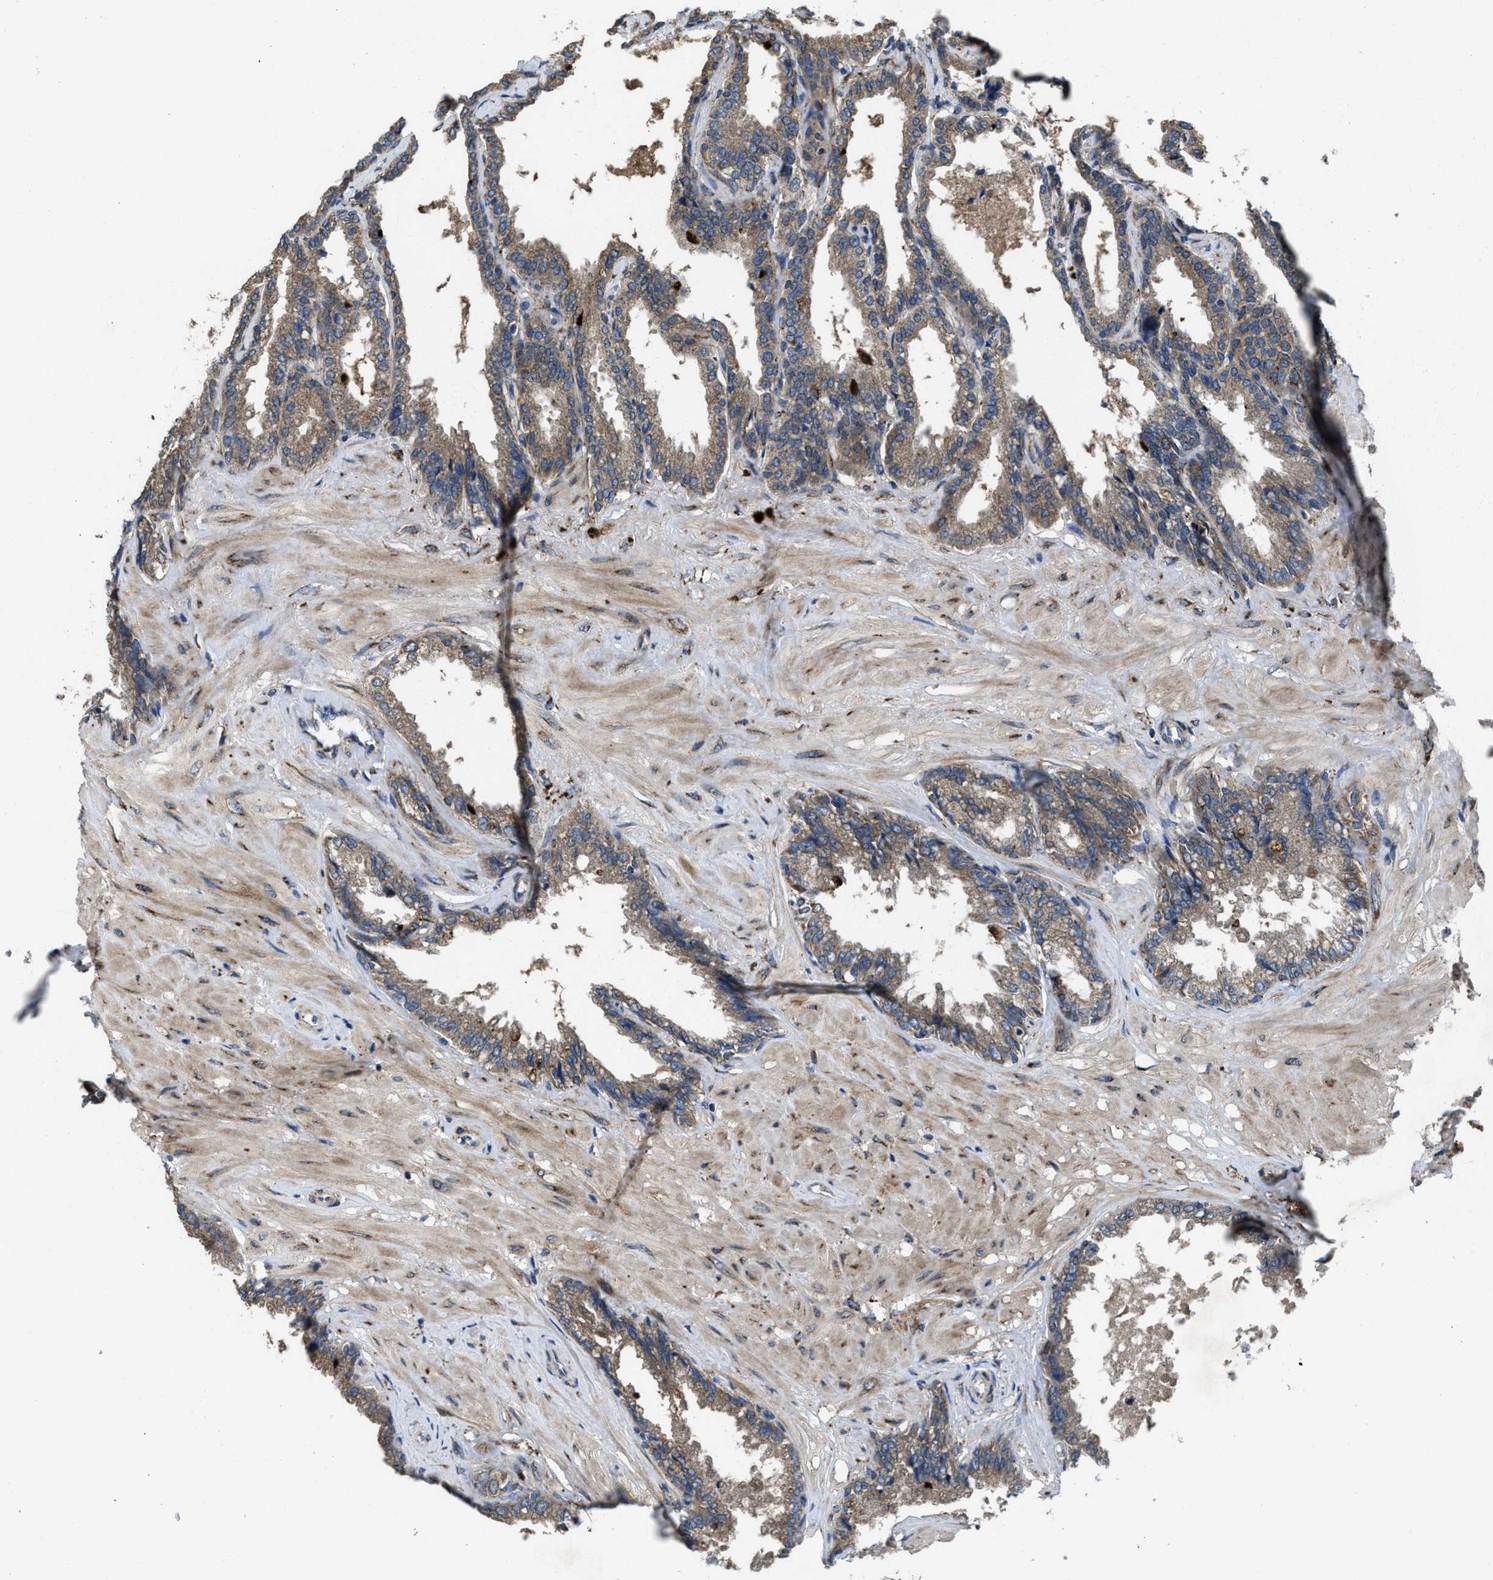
{"staining": {"intensity": "moderate", "quantity": ">75%", "location": "cytoplasmic/membranous"}, "tissue": "seminal vesicle", "cell_type": "Glandular cells", "image_type": "normal", "snomed": [{"axis": "morphology", "description": "Normal tissue, NOS"}, {"axis": "topography", "description": "Seminal veicle"}], "caption": "A medium amount of moderate cytoplasmic/membranous staining is appreciated in about >75% of glandular cells in normal seminal vesicle.", "gene": "PDP1", "patient": {"sex": "male", "age": 46}}